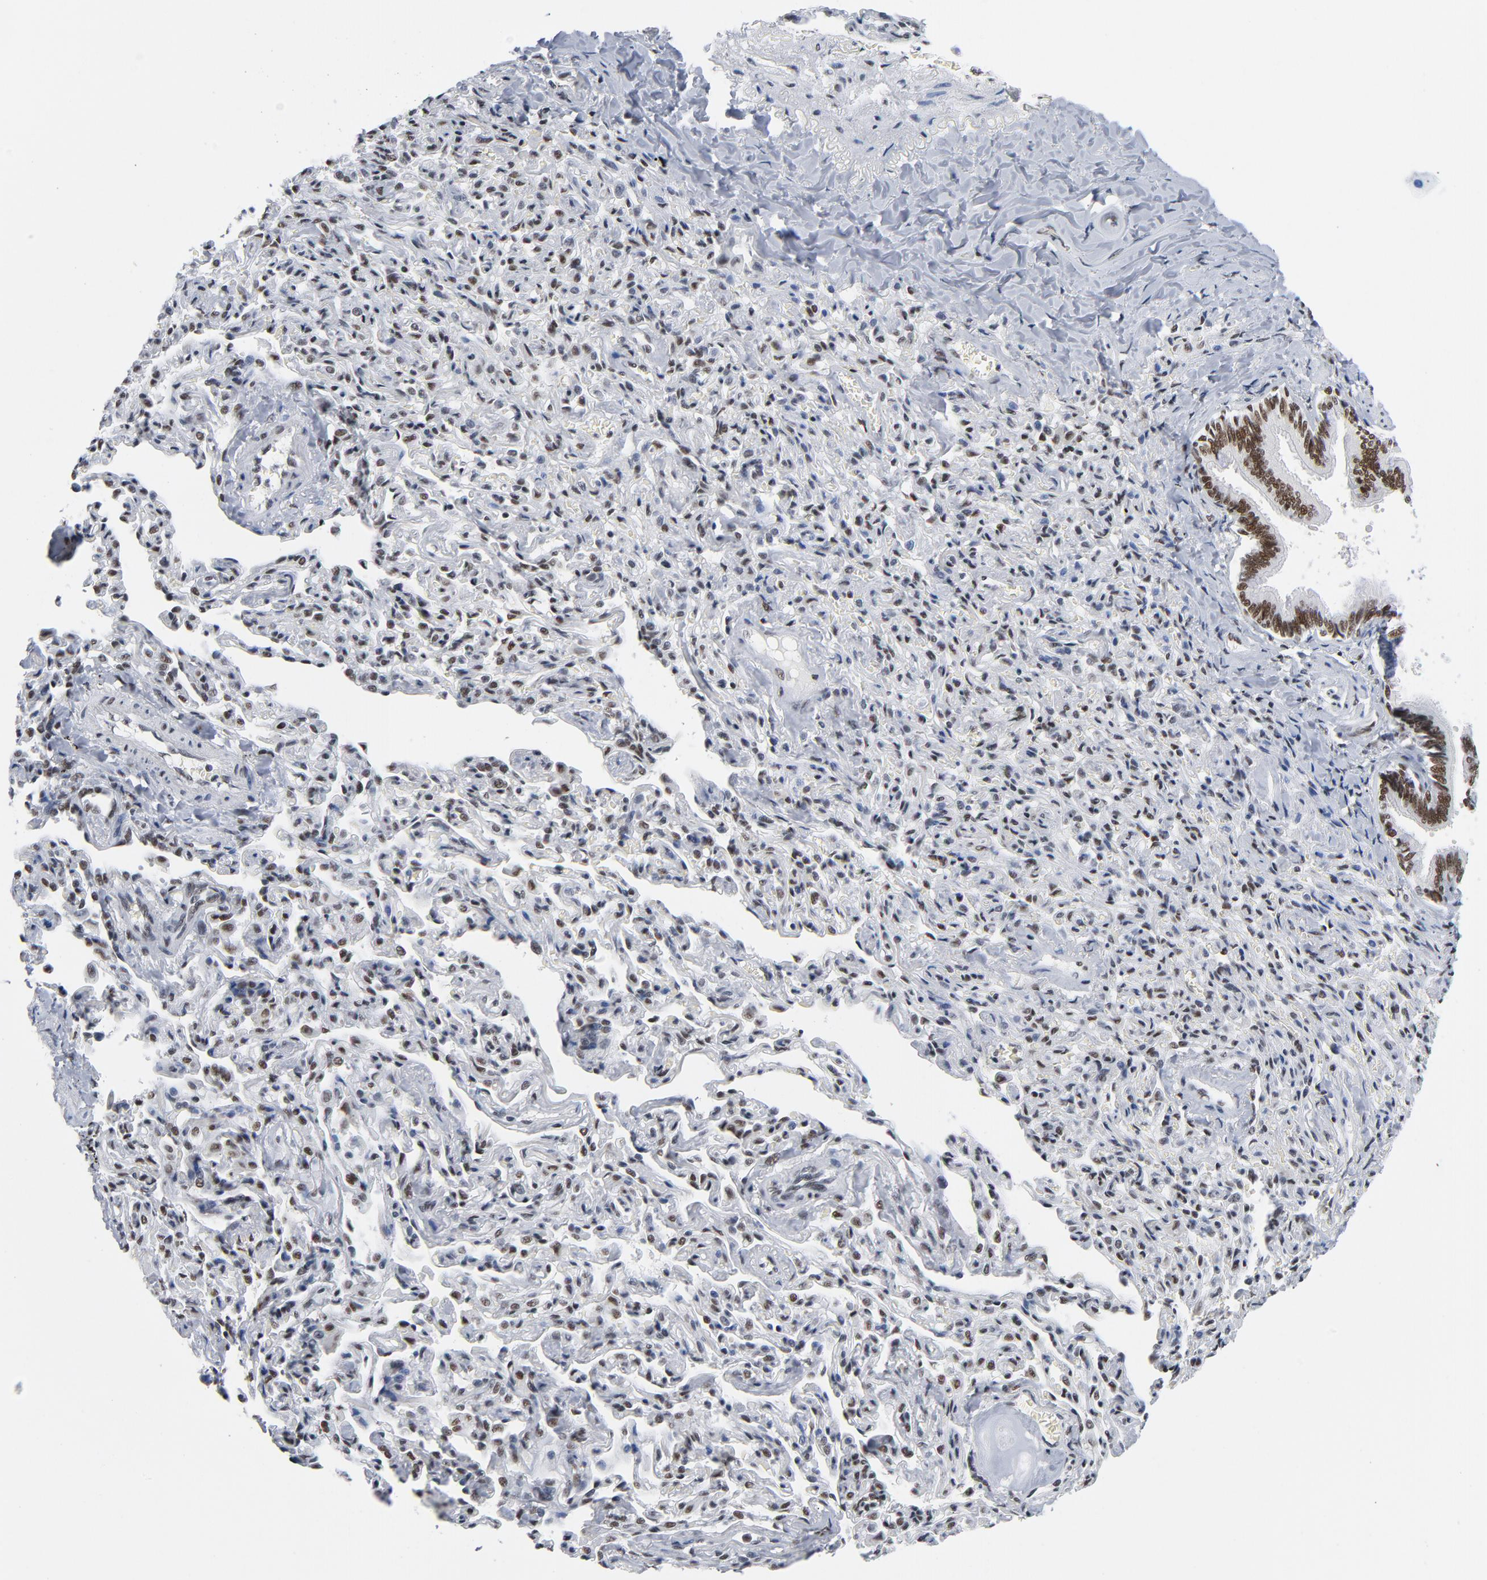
{"staining": {"intensity": "strong", "quantity": ">75%", "location": "nuclear"}, "tissue": "bronchus", "cell_type": "Respiratory epithelial cells", "image_type": "normal", "snomed": [{"axis": "morphology", "description": "Normal tissue, NOS"}, {"axis": "topography", "description": "Lung"}], "caption": "This micrograph shows benign bronchus stained with immunohistochemistry (IHC) to label a protein in brown. The nuclear of respiratory epithelial cells show strong positivity for the protein. Nuclei are counter-stained blue.", "gene": "CSTF2", "patient": {"sex": "male", "age": 64}}